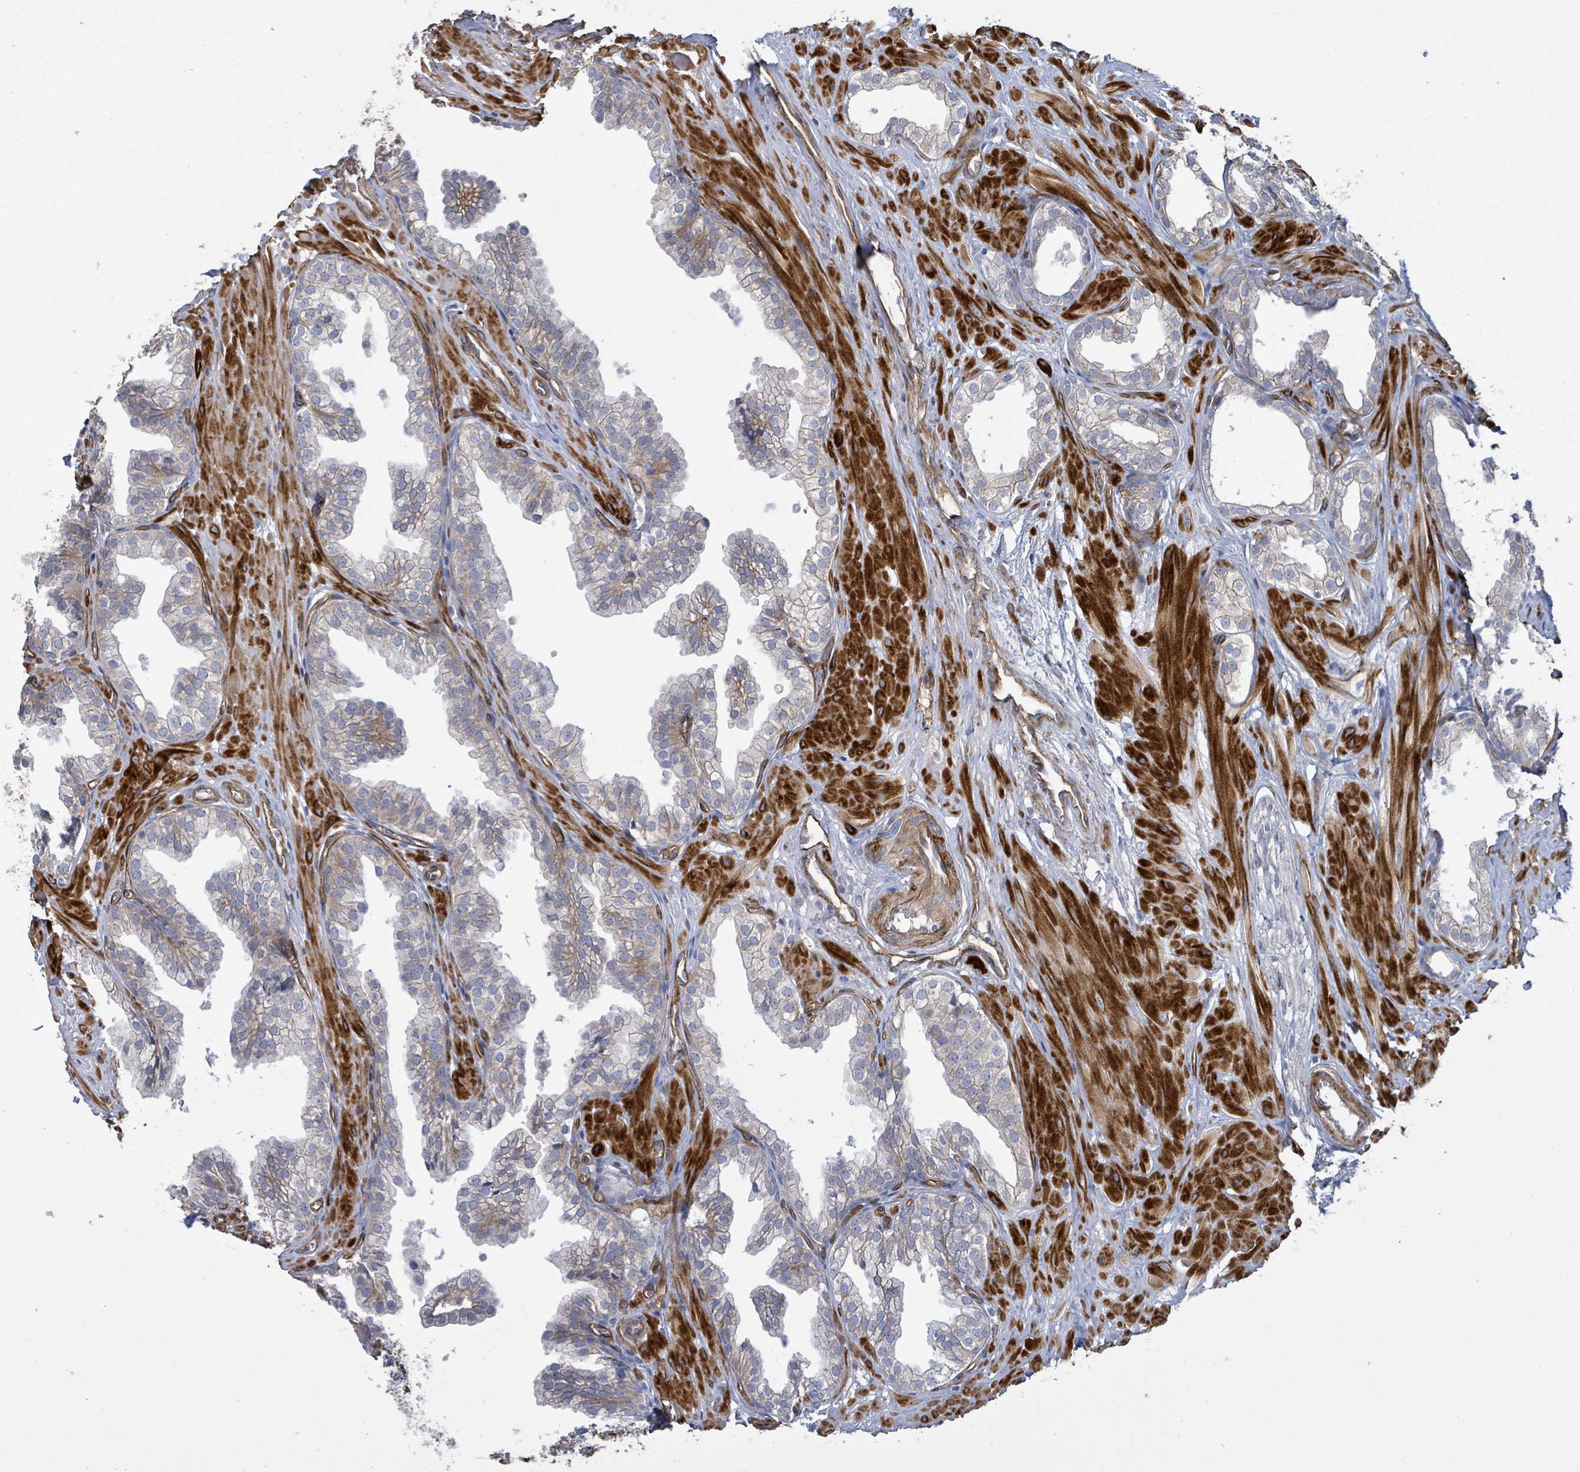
{"staining": {"intensity": "weak", "quantity": "<25%", "location": "cytoplasmic/membranous"}, "tissue": "prostate", "cell_type": "Glandular cells", "image_type": "normal", "snomed": [{"axis": "morphology", "description": "Normal tissue, NOS"}, {"axis": "topography", "description": "Prostate"}, {"axis": "topography", "description": "Peripheral nerve tissue"}], "caption": "Glandular cells show no significant protein staining in benign prostate.", "gene": "KANK3", "patient": {"sex": "male", "age": 55}}